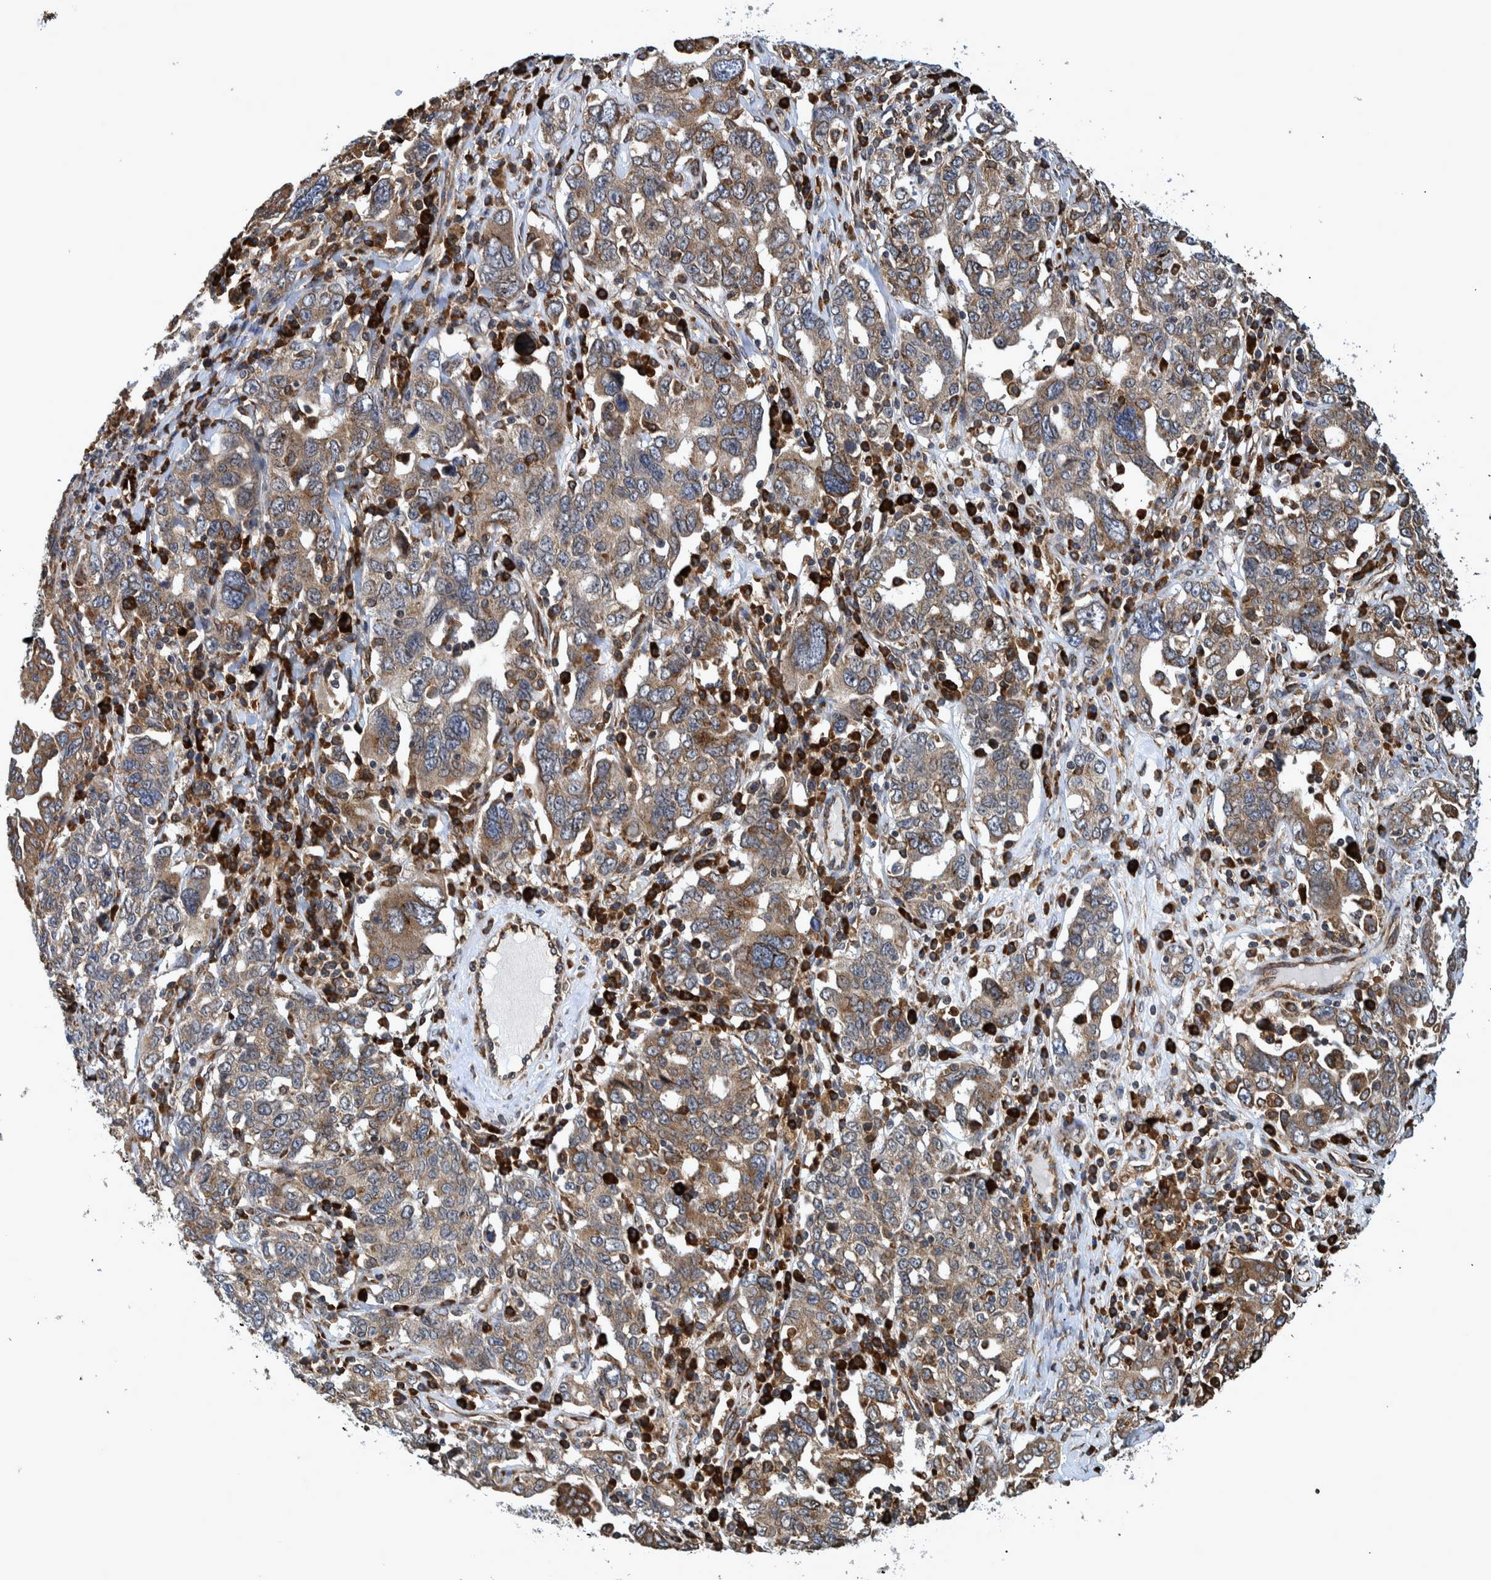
{"staining": {"intensity": "moderate", "quantity": ">75%", "location": "cytoplasmic/membranous"}, "tissue": "ovarian cancer", "cell_type": "Tumor cells", "image_type": "cancer", "snomed": [{"axis": "morphology", "description": "Carcinoma, endometroid"}, {"axis": "topography", "description": "Ovary"}], "caption": "The immunohistochemical stain labels moderate cytoplasmic/membranous expression in tumor cells of ovarian cancer tissue.", "gene": "SPAG5", "patient": {"sex": "female", "age": 62}}